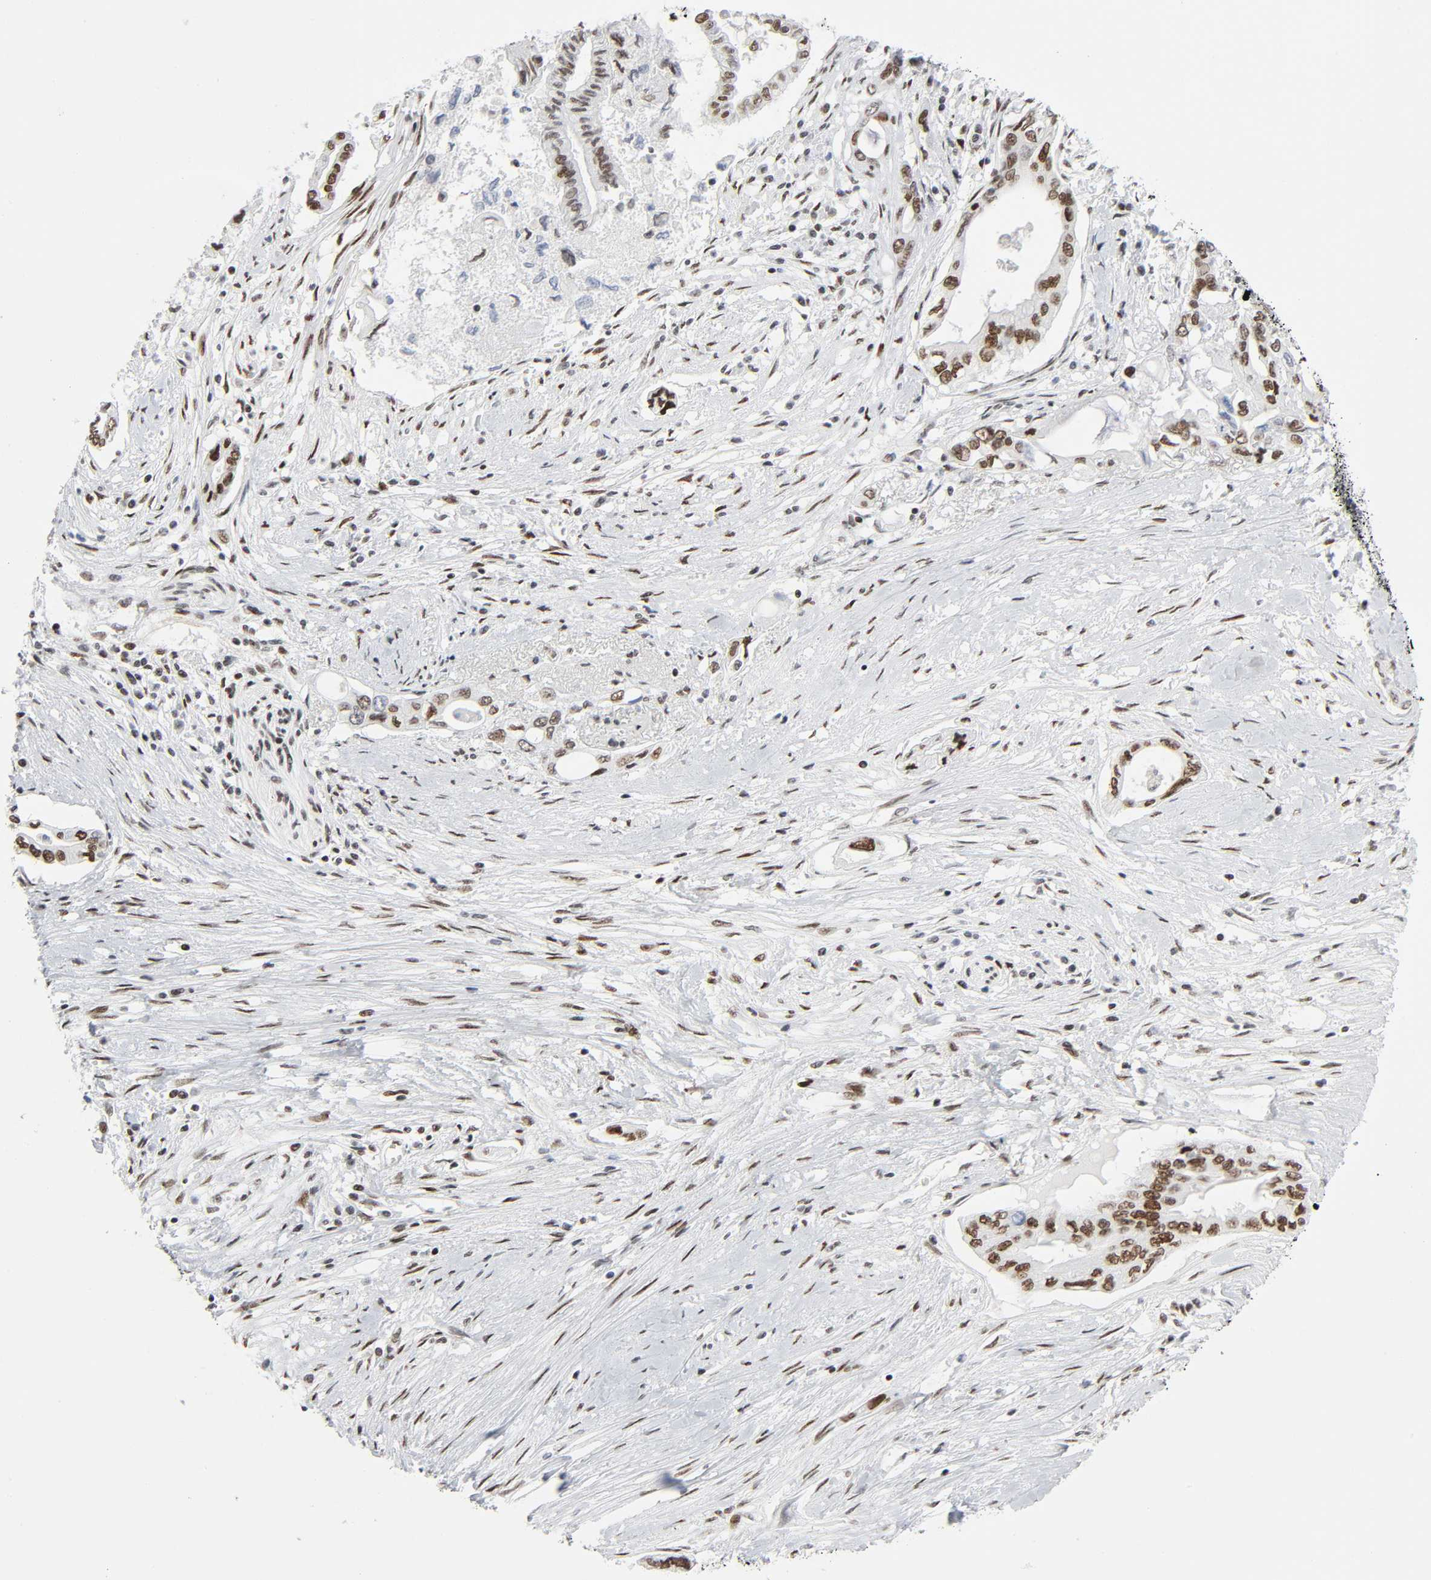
{"staining": {"intensity": "moderate", "quantity": ">75%", "location": "nuclear"}, "tissue": "pancreatic cancer", "cell_type": "Tumor cells", "image_type": "cancer", "snomed": [{"axis": "morphology", "description": "Adenocarcinoma, NOS"}, {"axis": "topography", "description": "Pancreas"}], "caption": "Immunohistochemical staining of human pancreatic cancer (adenocarcinoma) exhibits medium levels of moderate nuclear expression in approximately >75% of tumor cells. Immunohistochemistry (ihc) stains the protein in brown and the nuclei are stained blue.", "gene": "HSF1", "patient": {"sex": "female", "age": 57}}